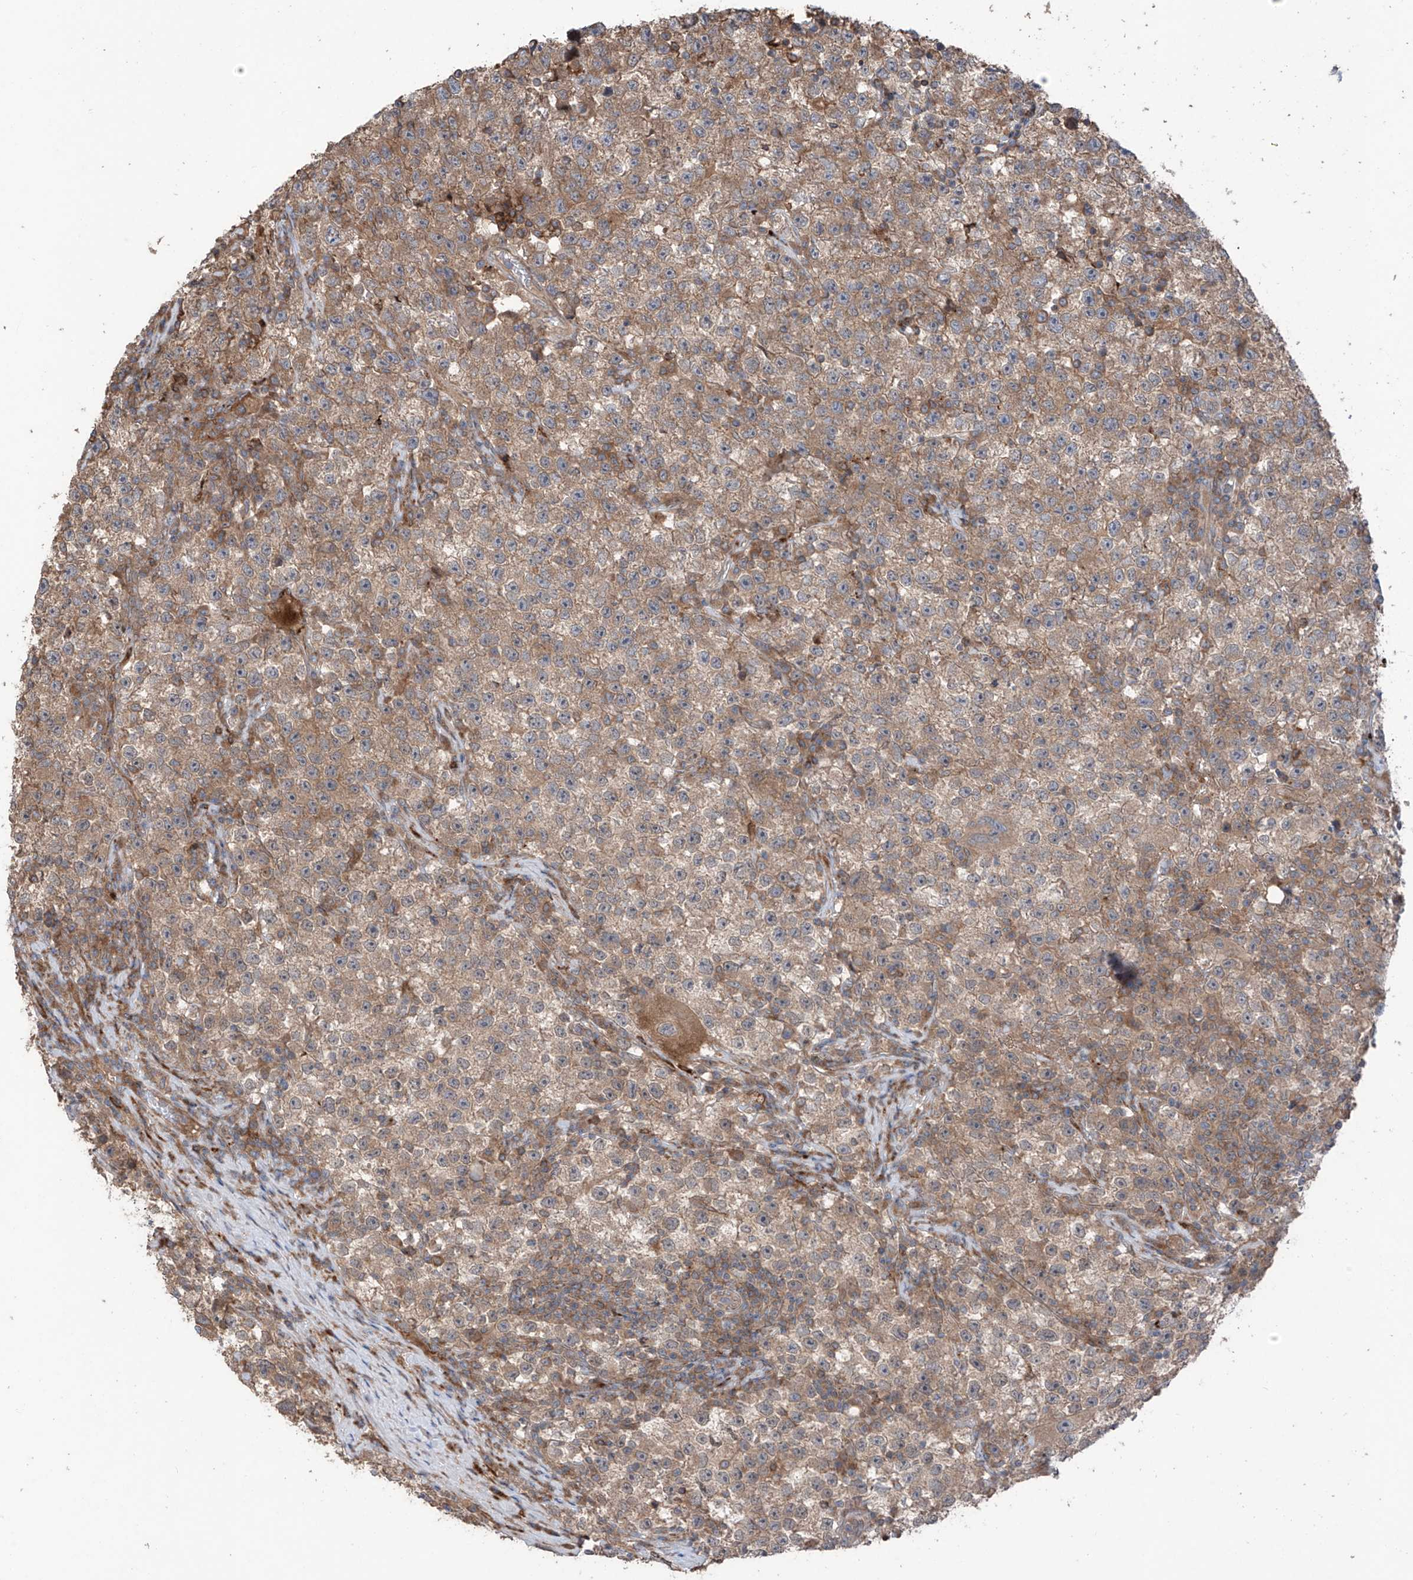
{"staining": {"intensity": "moderate", "quantity": ">75%", "location": "cytoplasmic/membranous"}, "tissue": "testis cancer", "cell_type": "Tumor cells", "image_type": "cancer", "snomed": [{"axis": "morphology", "description": "Seminoma, NOS"}, {"axis": "topography", "description": "Testis"}], "caption": "DAB immunohistochemical staining of human seminoma (testis) reveals moderate cytoplasmic/membranous protein expression in about >75% of tumor cells.", "gene": "SAMD3", "patient": {"sex": "male", "age": 22}}